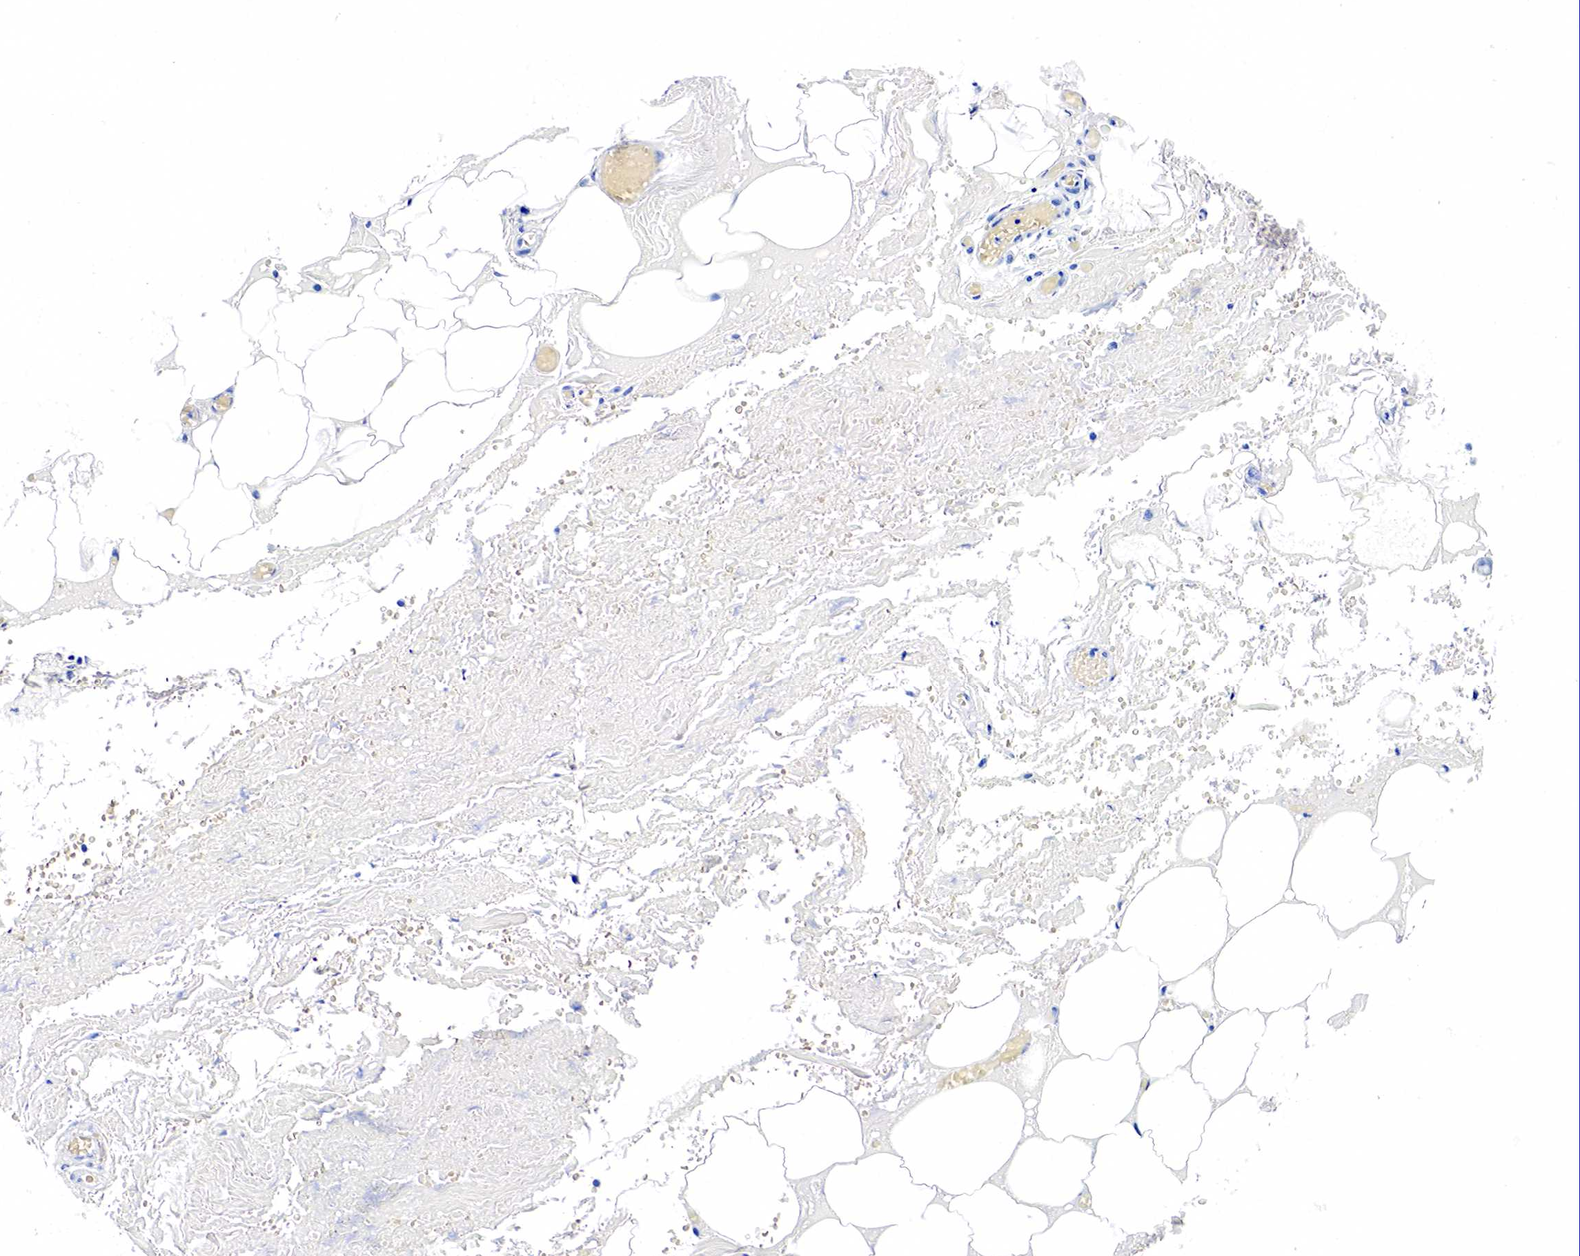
{"staining": {"intensity": "negative", "quantity": "none", "location": "none"}, "tissue": "smooth muscle", "cell_type": "Smooth muscle cells", "image_type": "normal", "snomed": [{"axis": "morphology", "description": "Normal tissue, NOS"}, {"axis": "topography", "description": "Uterus"}], "caption": "This is an IHC photomicrograph of benign smooth muscle. There is no expression in smooth muscle cells.", "gene": "GCG", "patient": {"sex": "female", "age": 56}}